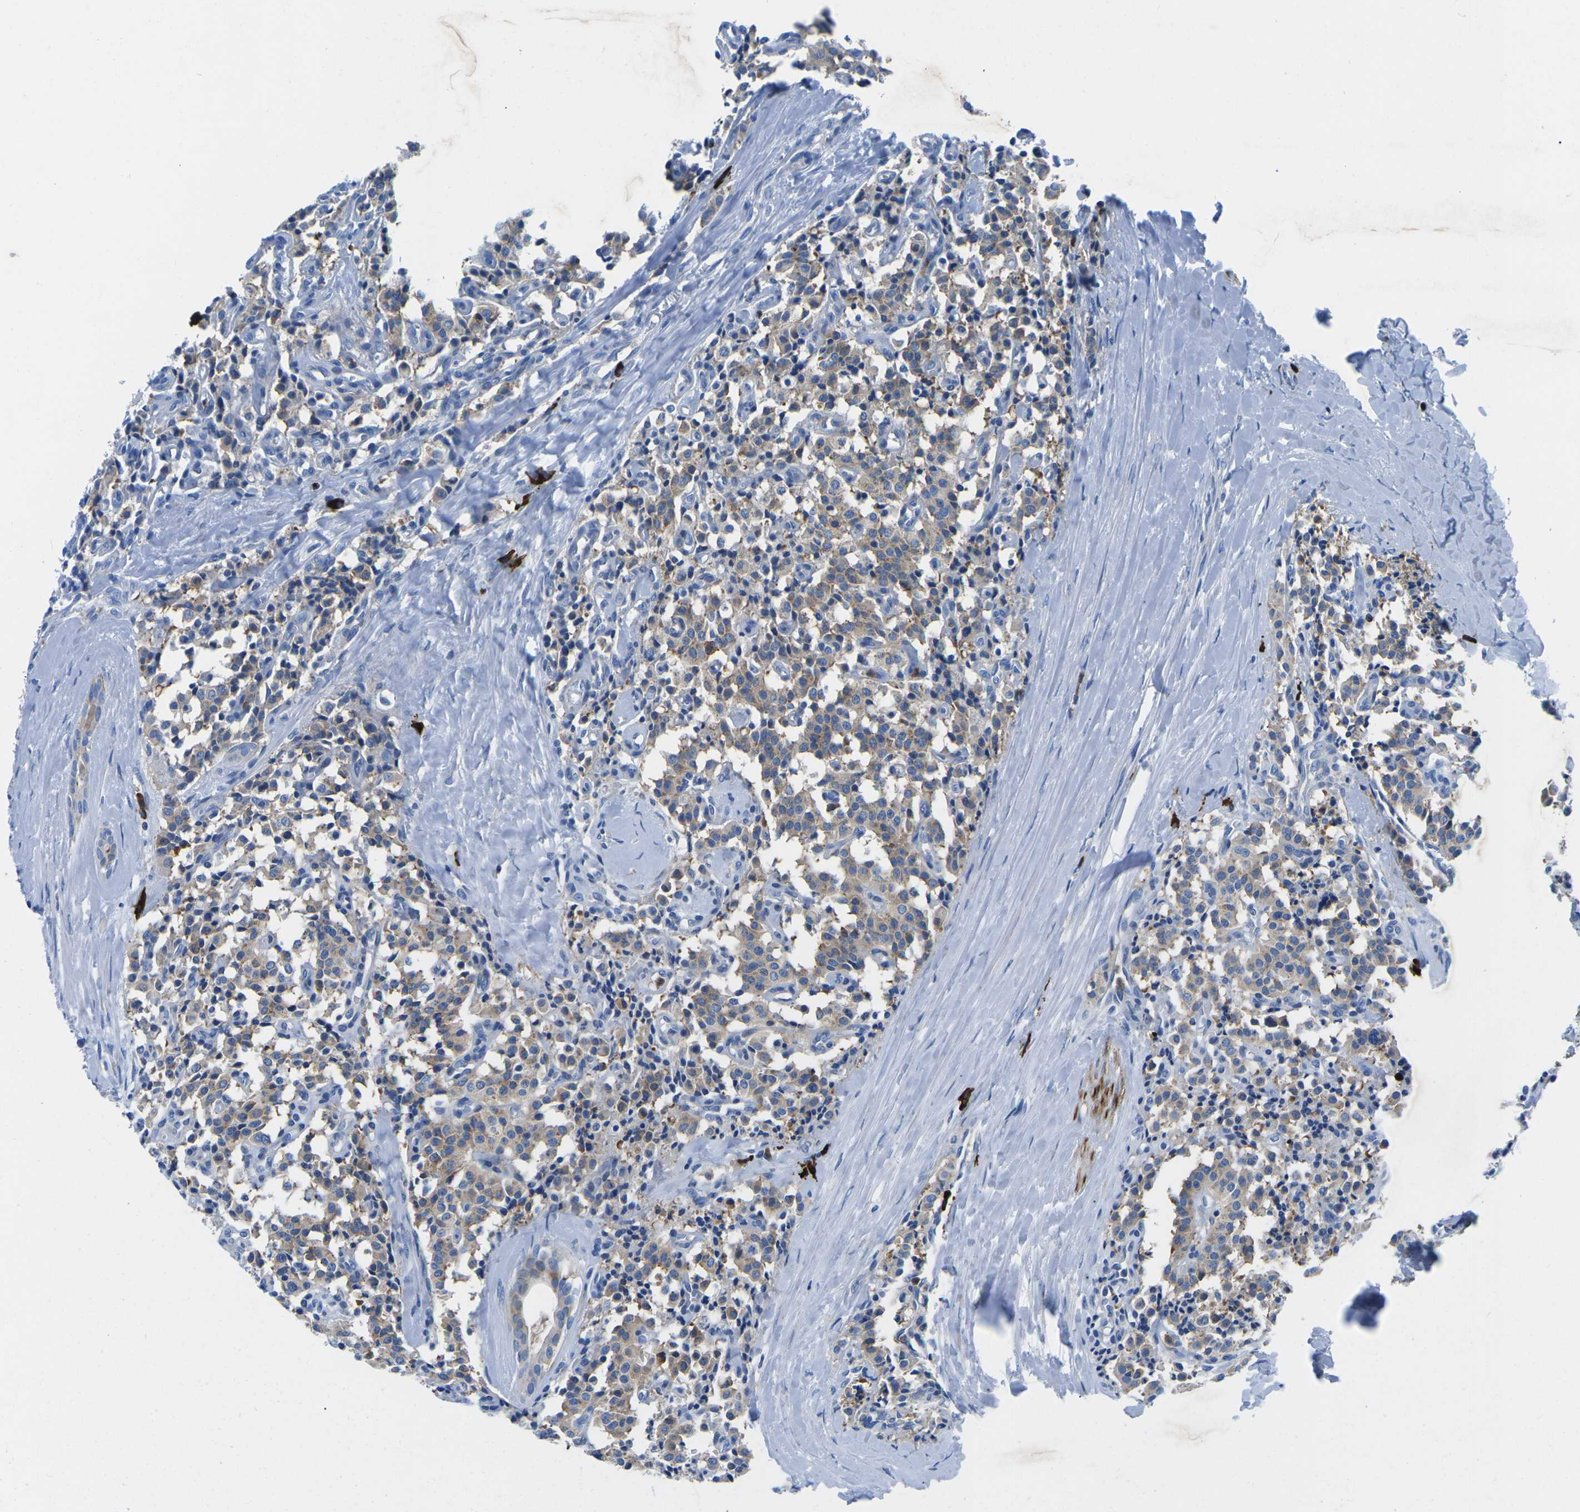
{"staining": {"intensity": "weak", "quantity": ">75%", "location": "cytoplasmic/membranous"}, "tissue": "carcinoid", "cell_type": "Tumor cells", "image_type": "cancer", "snomed": [{"axis": "morphology", "description": "Carcinoid, malignant, NOS"}, {"axis": "topography", "description": "Lung"}], "caption": "Weak cytoplasmic/membranous staining is seen in approximately >75% of tumor cells in carcinoid (malignant).", "gene": "MC4R", "patient": {"sex": "male", "age": 30}}